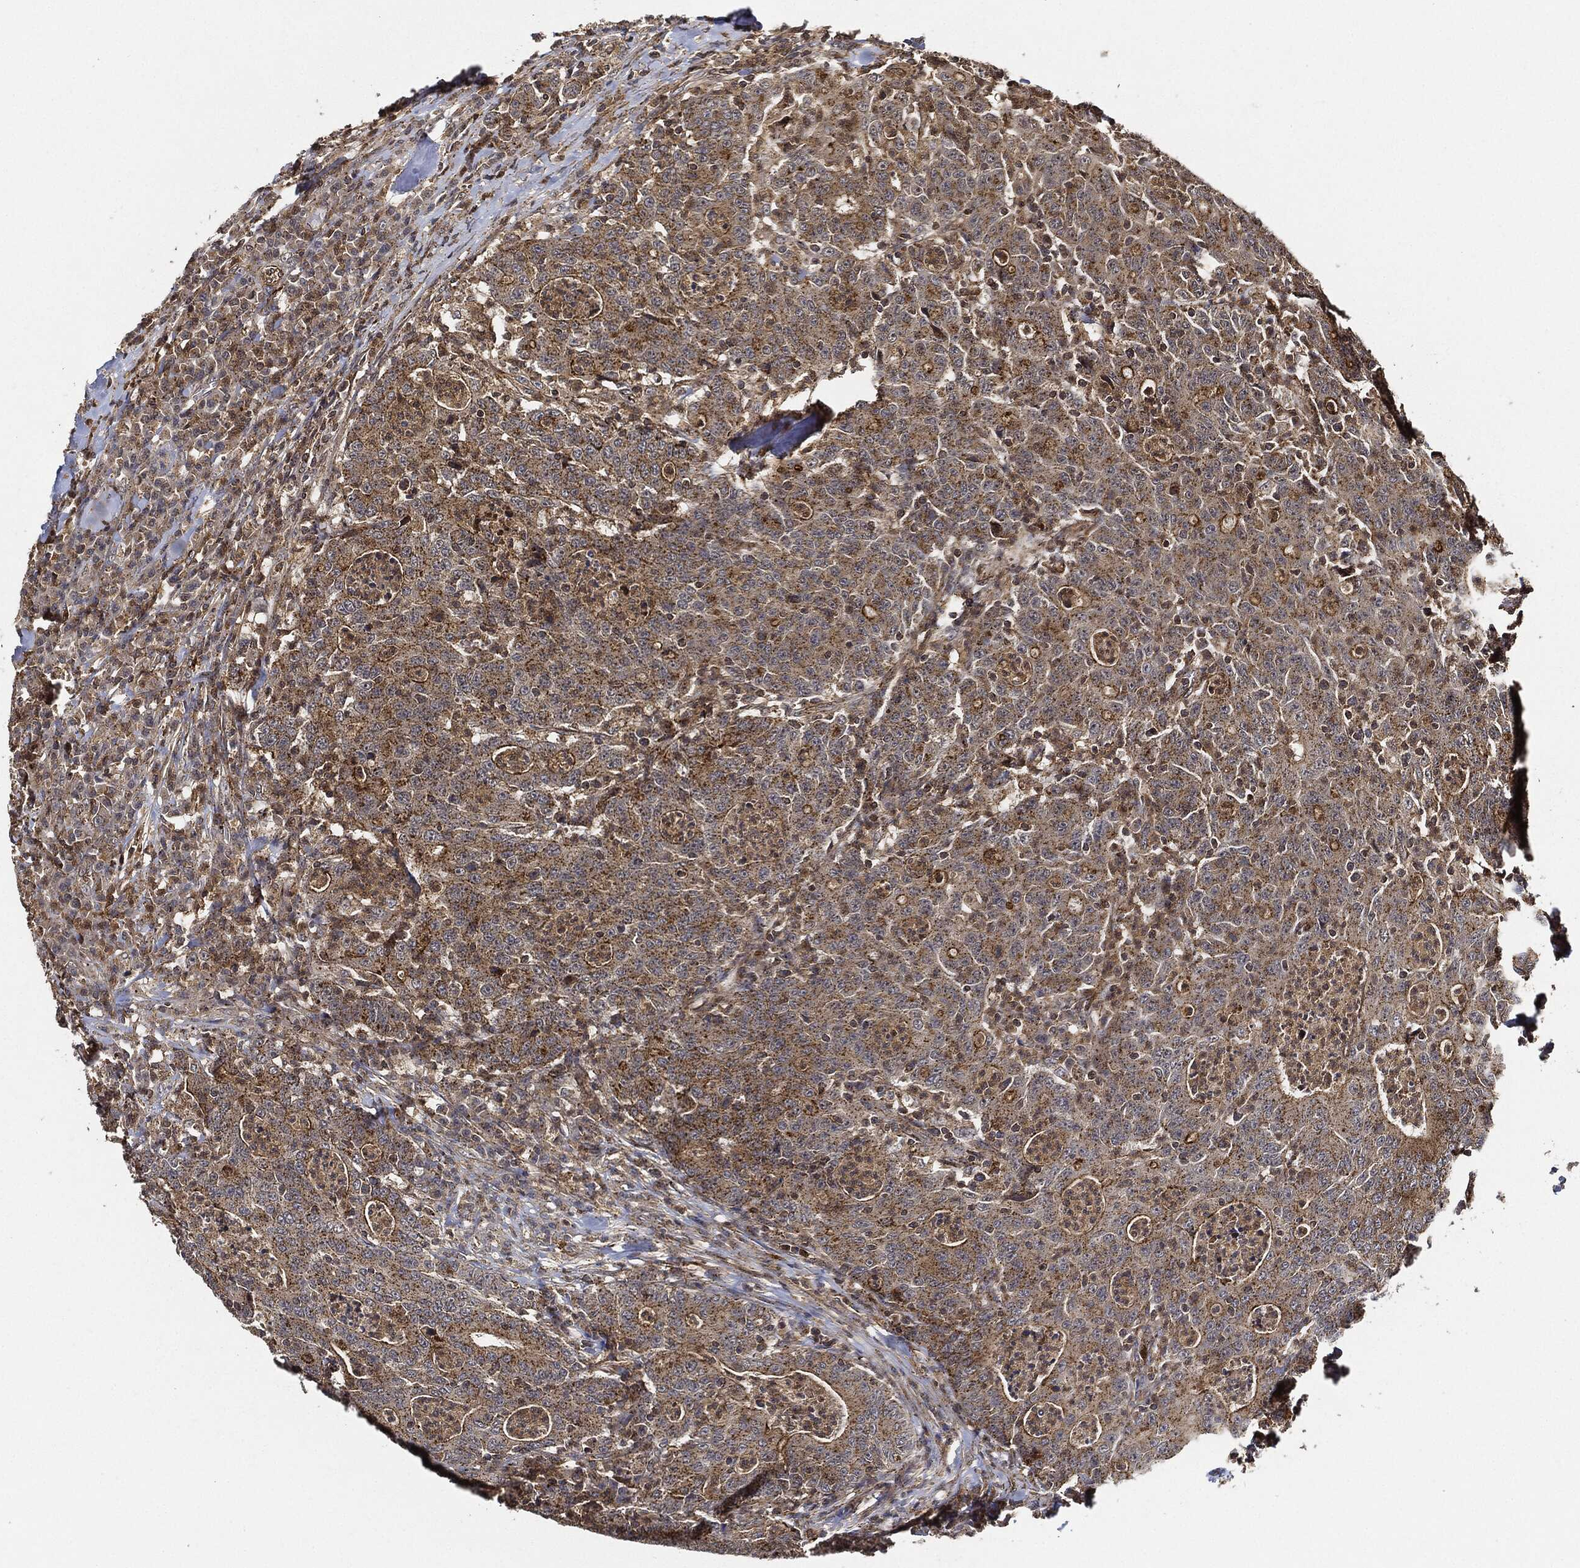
{"staining": {"intensity": "moderate", "quantity": "25%-75%", "location": "cytoplasmic/membranous"}, "tissue": "colorectal cancer", "cell_type": "Tumor cells", "image_type": "cancer", "snomed": [{"axis": "morphology", "description": "Adenocarcinoma, NOS"}, {"axis": "topography", "description": "Colon"}], "caption": "Immunohistochemical staining of colorectal cancer exhibits medium levels of moderate cytoplasmic/membranous positivity in about 25%-75% of tumor cells.", "gene": "MAP3K3", "patient": {"sex": "male", "age": 70}}